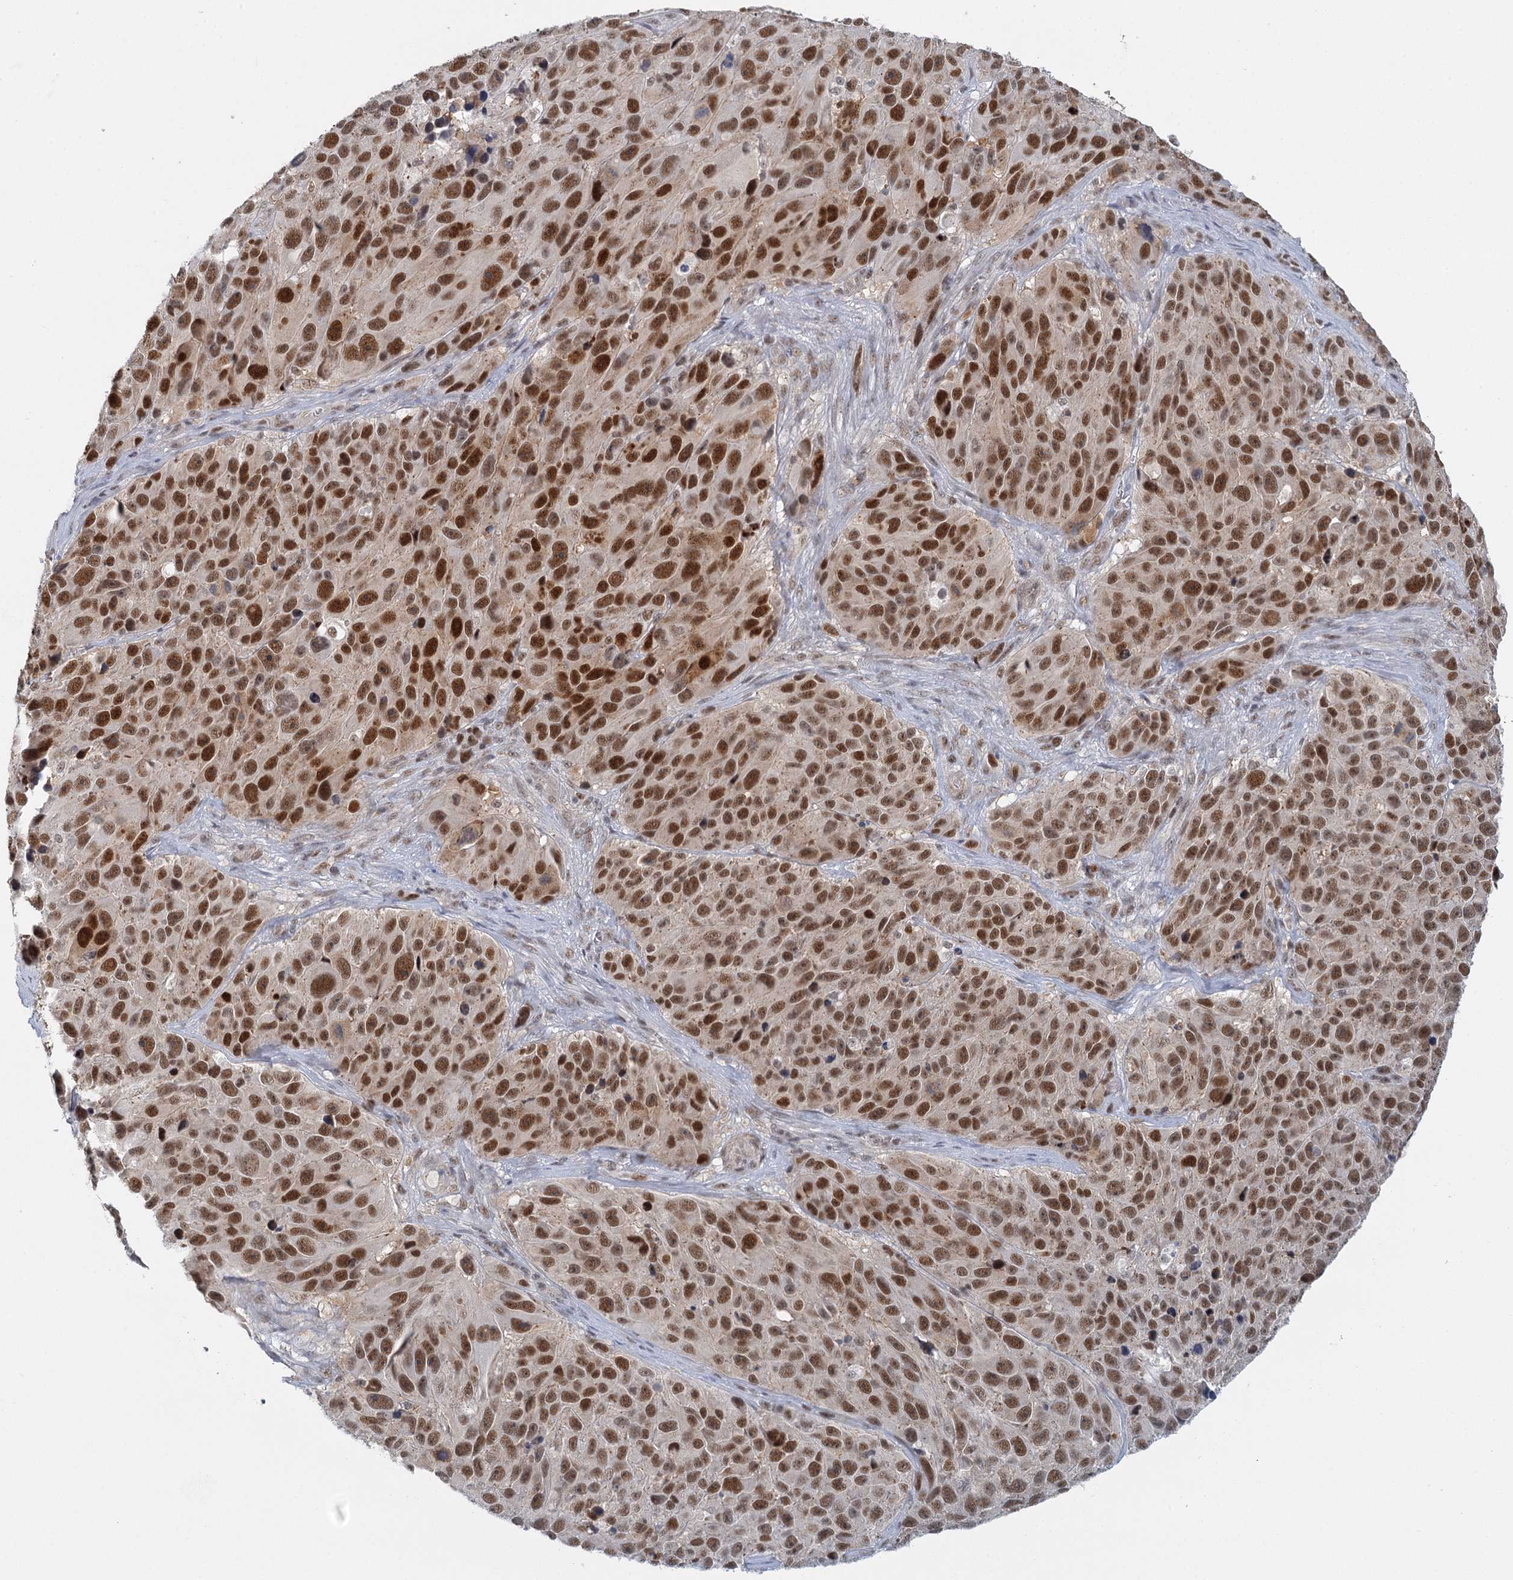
{"staining": {"intensity": "strong", "quantity": ">75%", "location": "nuclear"}, "tissue": "melanoma", "cell_type": "Tumor cells", "image_type": "cancer", "snomed": [{"axis": "morphology", "description": "Malignant melanoma, NOS"}, {"axis": "topography", "description": "Skin"}], "caption": "Immunohistochemistry (DAB) staining of human melanoma demonstrates strong nuclear protein positivity in about >75% of tumor cells. Immunohistochemistry (ihc) stains the protein in brown and the nuclei are stained blue.", "gene": "GPATCH11", "patient": {"sex": "male", "age": 84}}